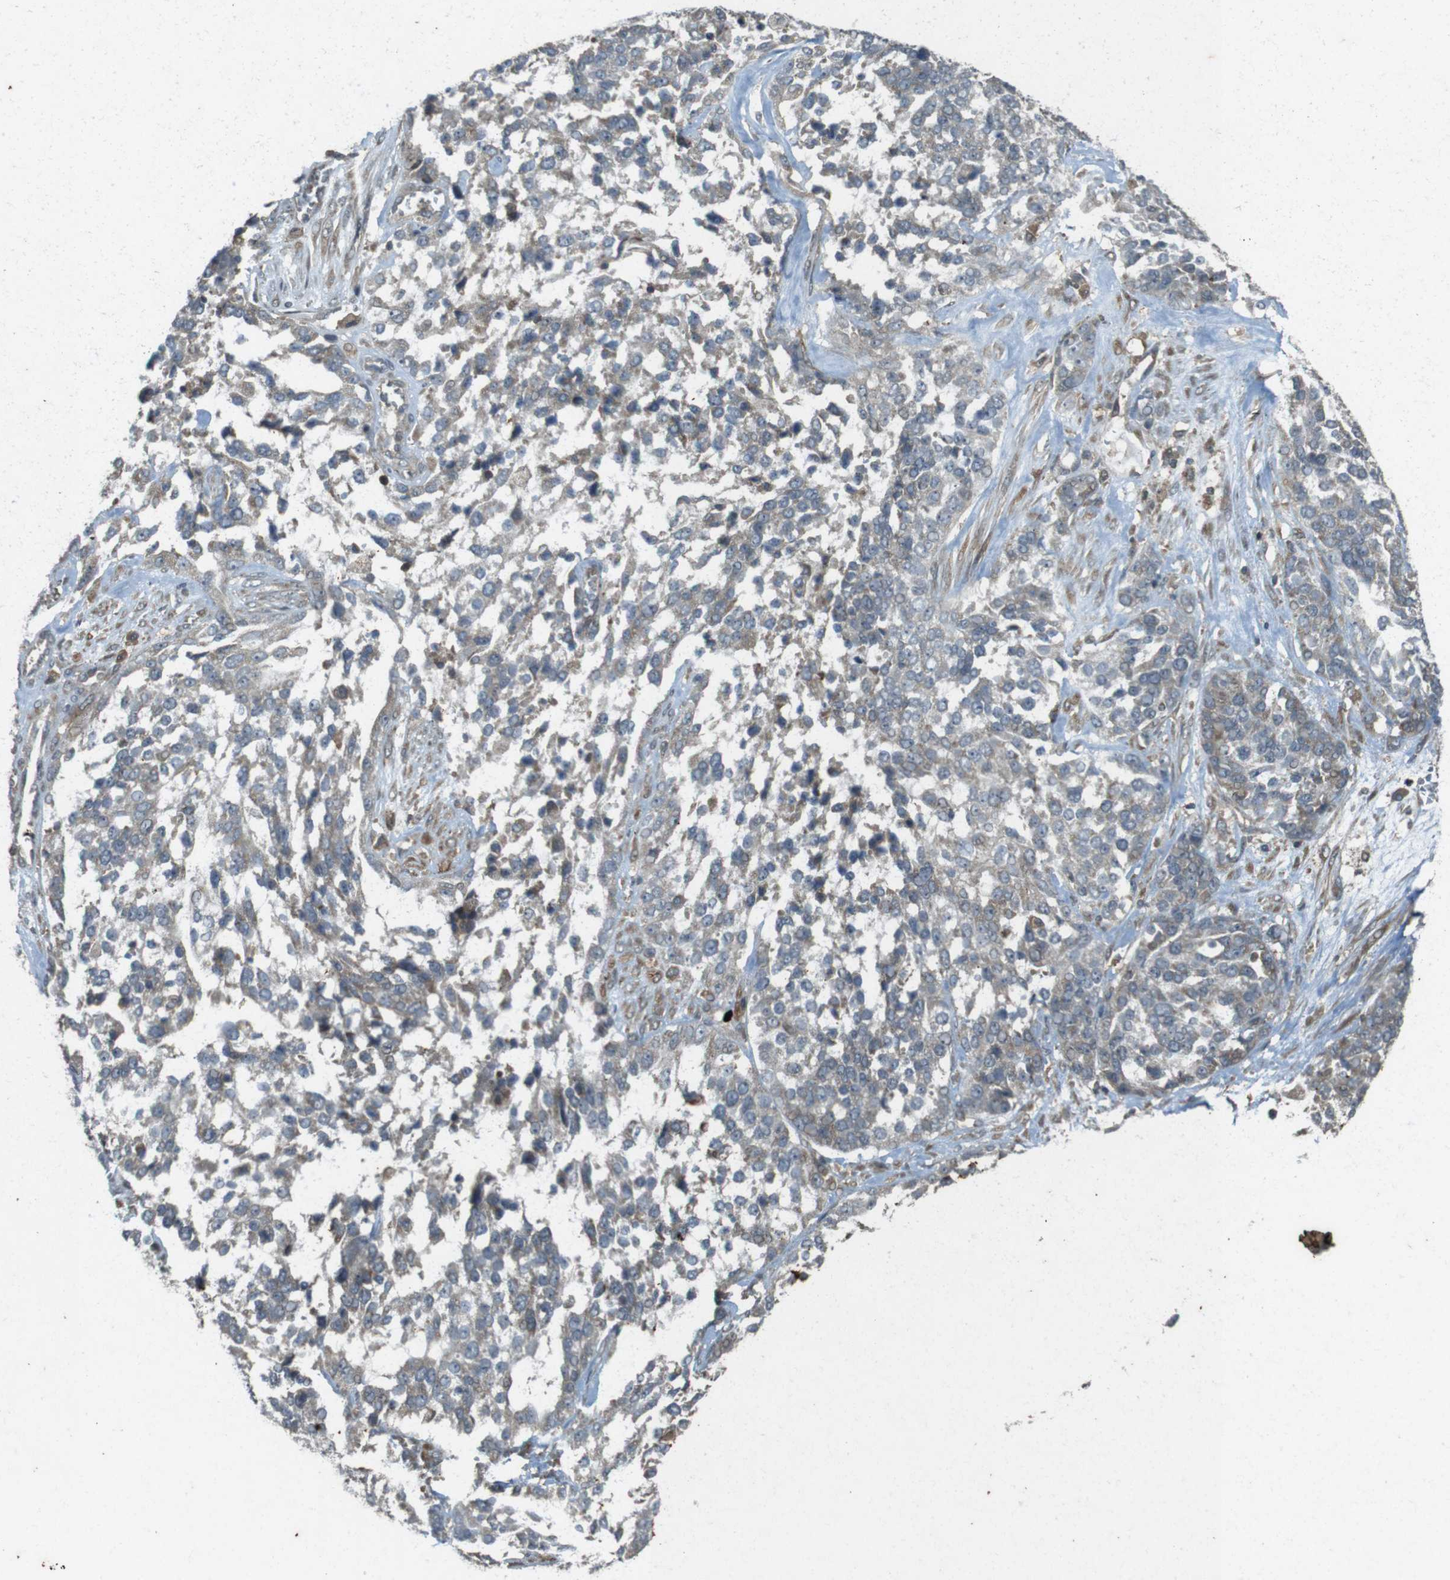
{"staining": {"intensity": "weak", "quantity": "<25%", "location": "cytoplasmic/membranous"}, "tissue": "ovarian cancer", "cell_type": "Tumor cells", "image_type": "cancer", "snomed": [{"axis": "morphology", "description": "Cystadenocarcinoma, serous, NOS"}, {"axis": "topography", "description": "Ovary"}], "caption": "This is an IHC micrograph of ovarian cancer. There is no staining in tumor cells.", "gene": "ZYX", "patient": {"sex": "female", "age": 44}}